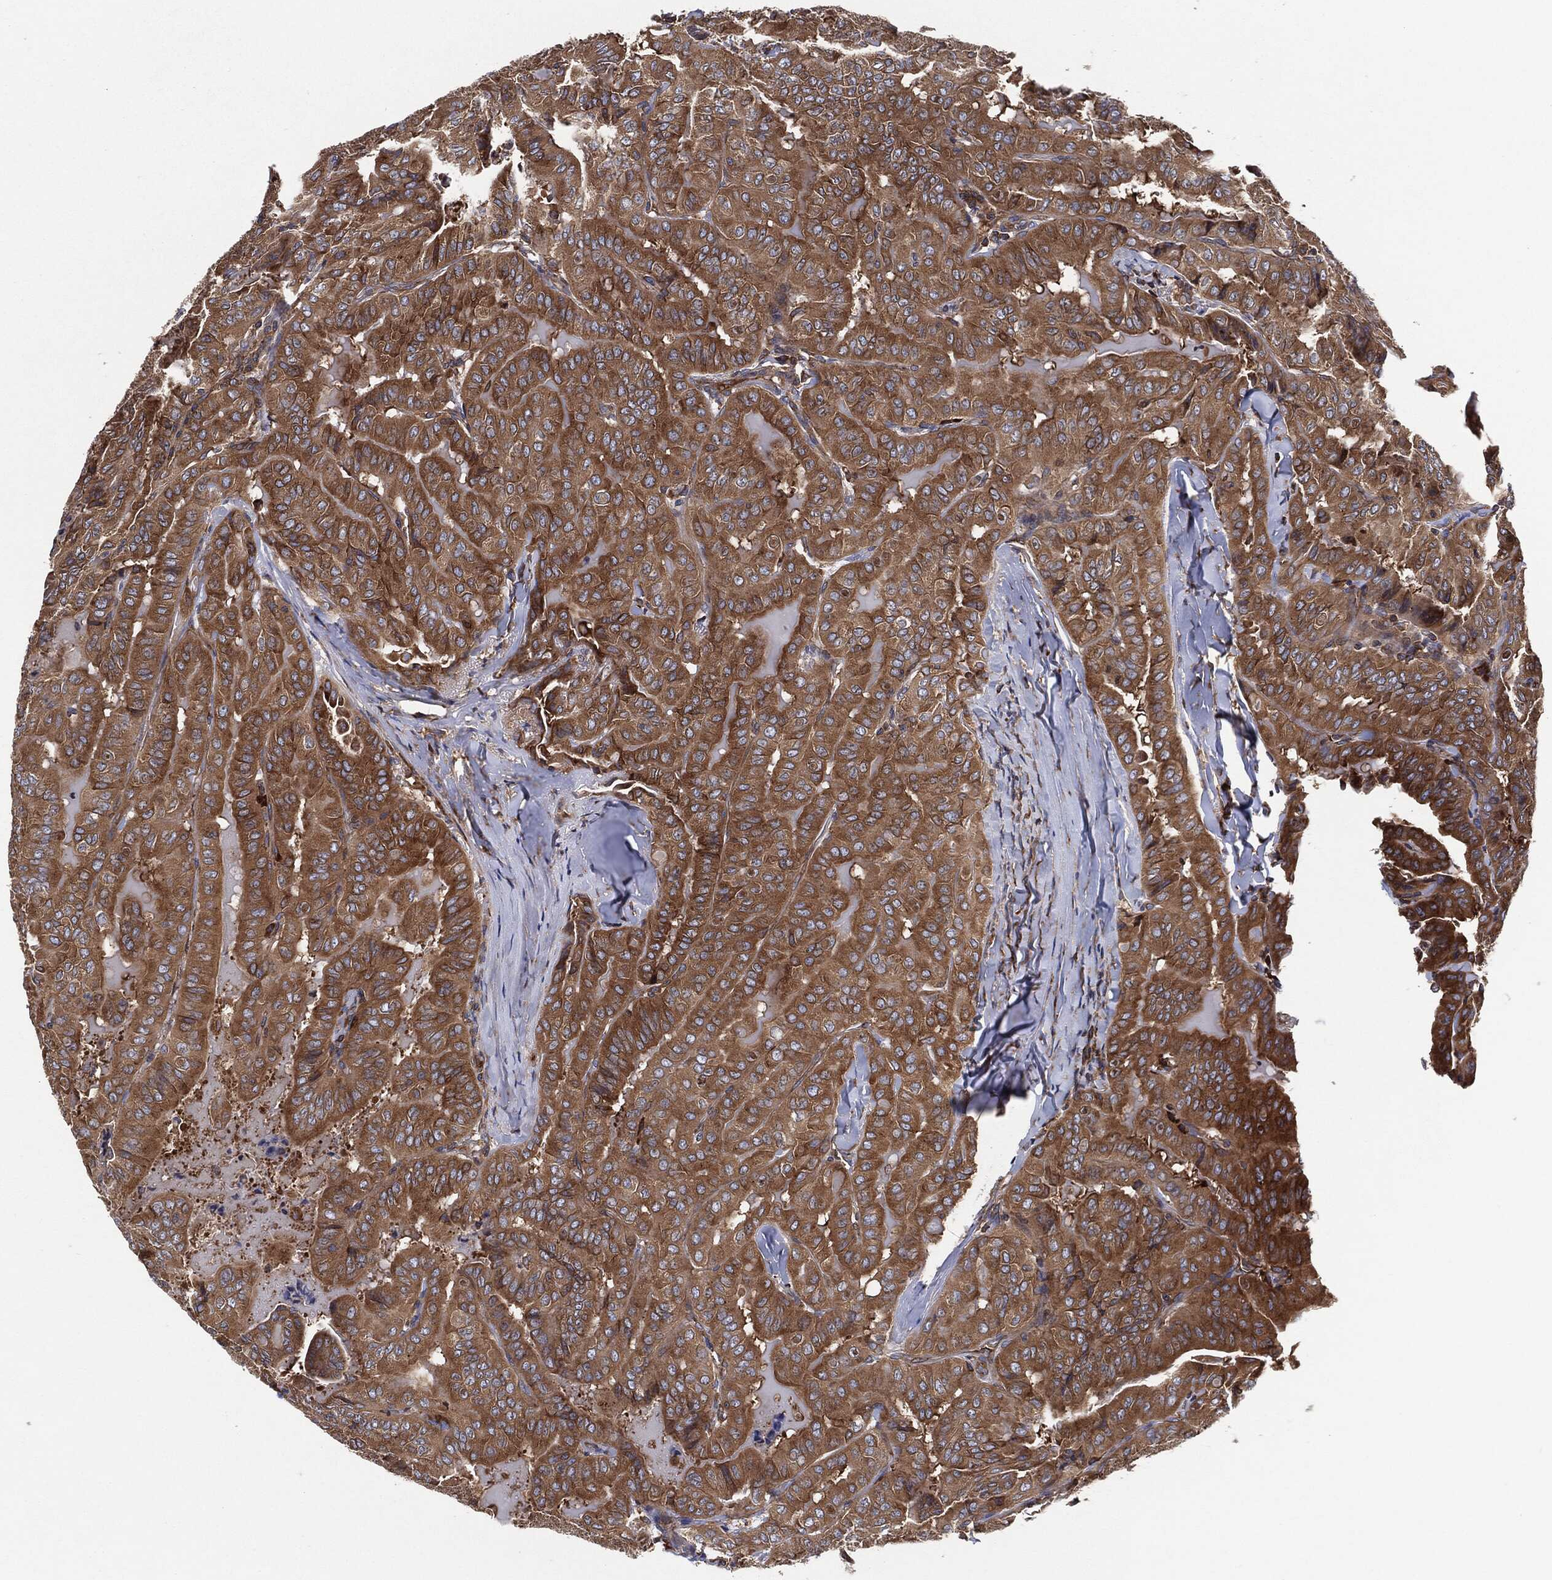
{"staining": {"intensity": "moderate", "quantity": ">75%", "location": "cytoplasmic/membranous"}, "tissue": "thyroid cancer", "cell_type": "Tumor cells", "image_type": "cancer", "snomed": [{"axis": "morphology", "description": "Papillary adenocarcinoma, NOS"}, {"axis": "topography", "description": "Thyroid gland"}], "caption": "This is a photomicrograph of immunohistochemistry staining of thyroid cancer (papillary adenocarcinoma), which shows moderate expression in the cytoplasmic/membranous of tumor cells.", "gene": "EIF2S2", "patient": {"sex": "female", "age": 68}}